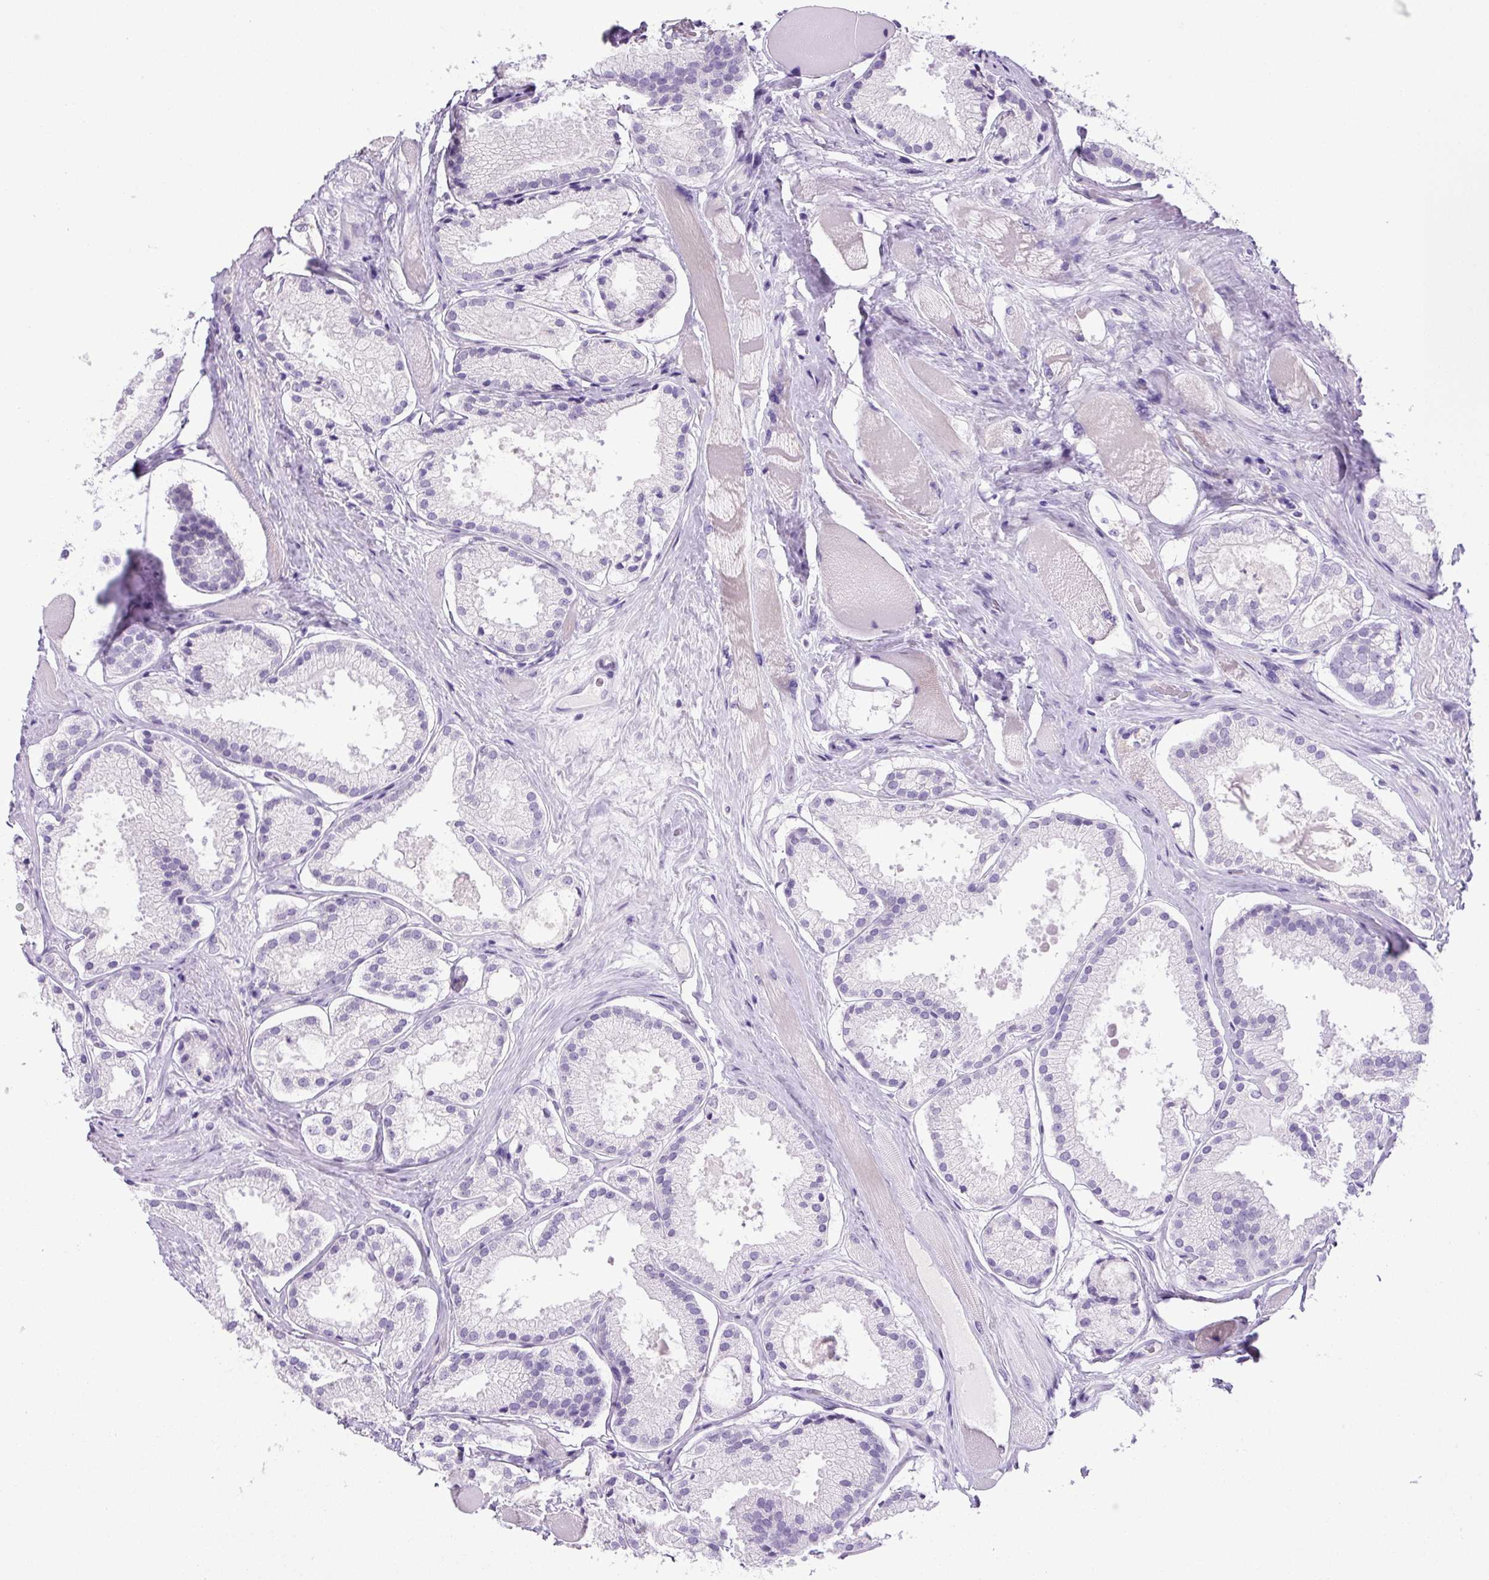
{"staining": {"intensity": "negative", "quantity": "none", "location": "none"}, "tissue": "prostate cancer", "cell_type": "Tumor cells", "image_type": "cancer", "snomed": [{"axis": "morphology", "description": "Adenocarcinoma, High grade"}, {"axis": "topography", "description": "Prostate"}], "caption": "High magnification brightfield microscopy of high-grade adenocarcinoma (prostate) stained with DAB (3,3'-diaminobenzidine) (brown) and counterstained with hematoxylin (blue): tumor cells show no significant expression. (Stains: DAB IHC with hematoxylin counter stain, Microscopy: brightfield microscopy at high magnification).", "gene": "CHGA", "patient": {"sex": "male", "age": 68}}